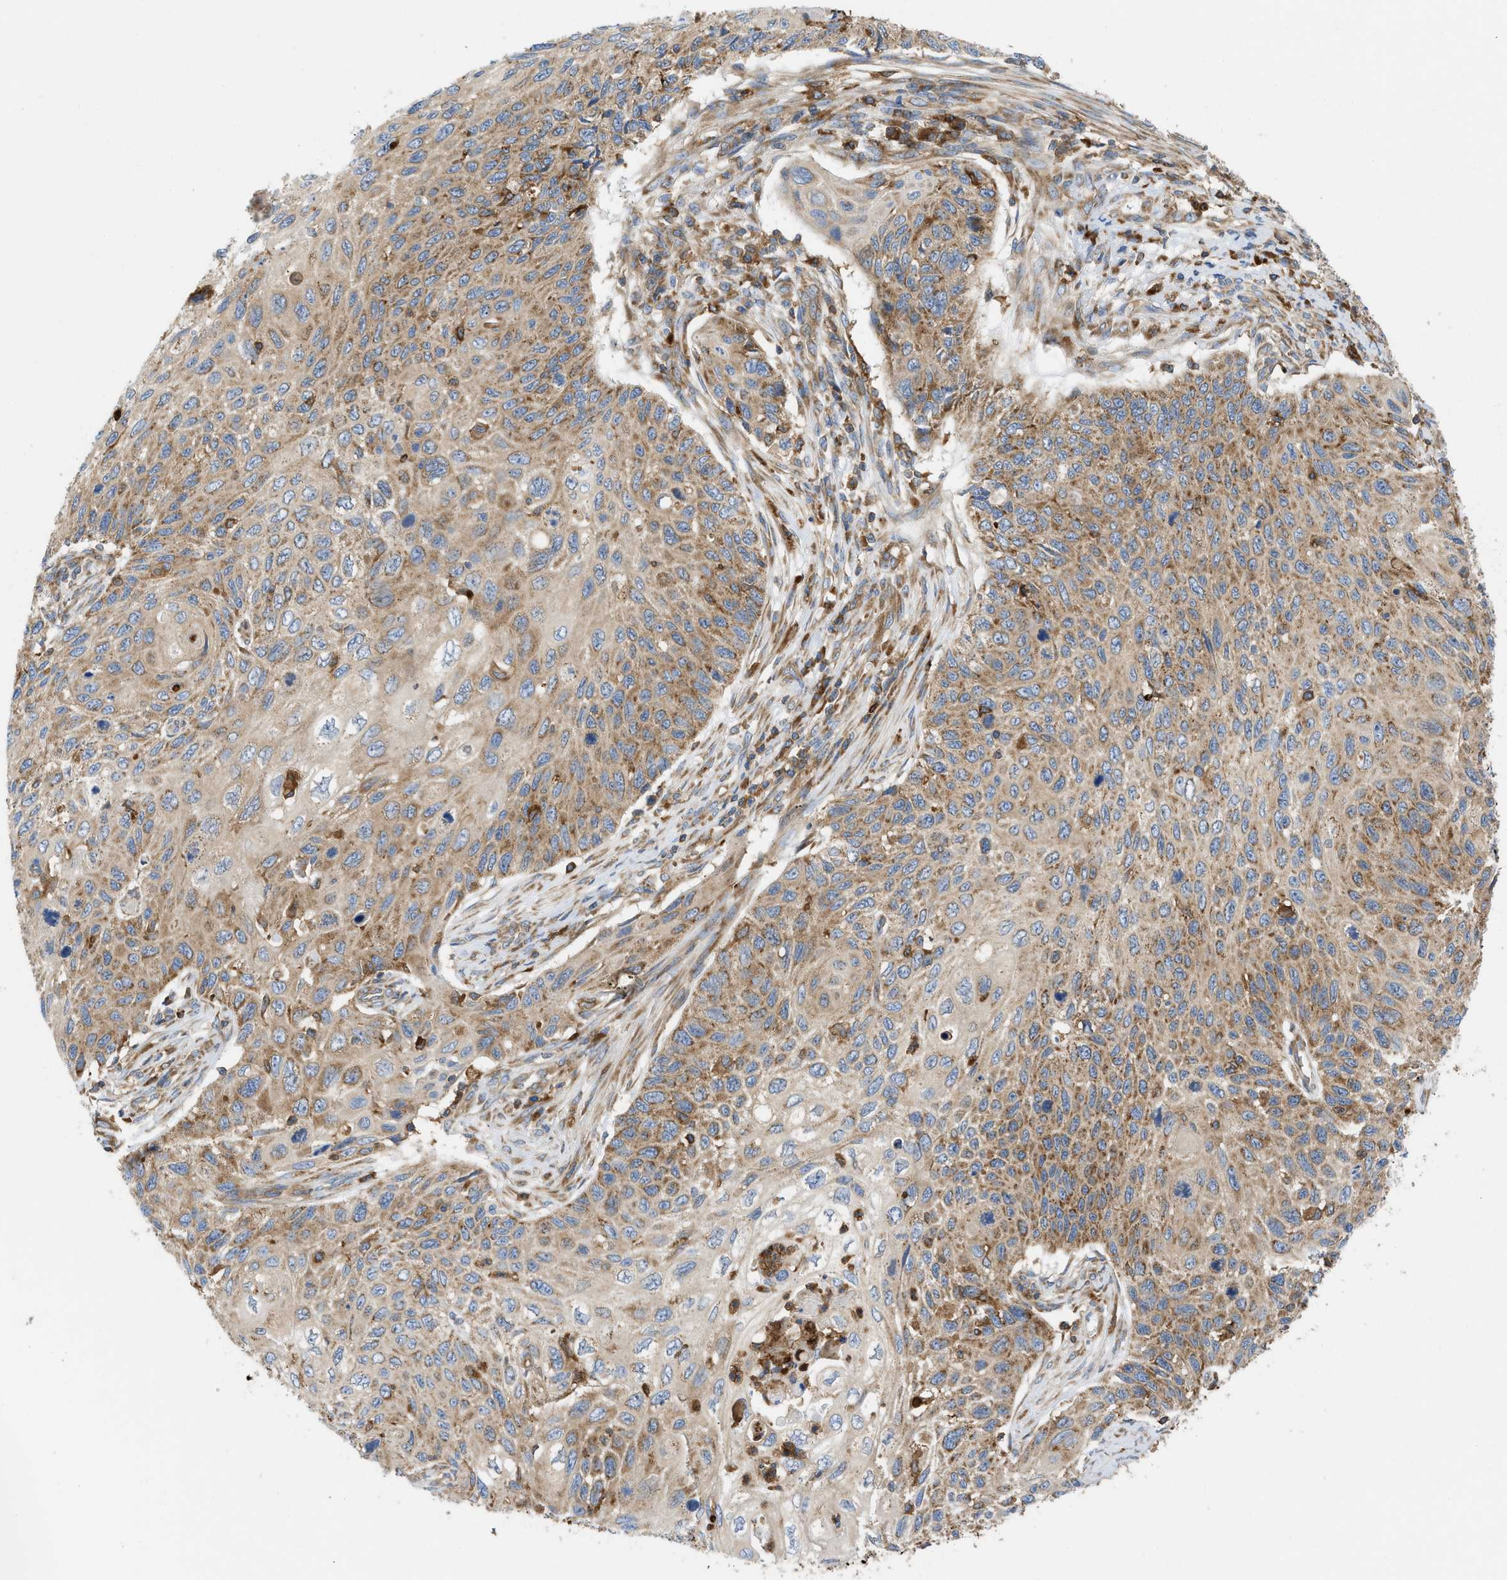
{"staining": {"intensity": "moderate", "quantity": ">75%", "location": "cytoplasmic/membranous"}, "tissue": "cervical cancer", "cell_type": "Tumor cells", "image_type": "cancer", "snomed": [{"axis": "morphology", "description": "Squamous cell carcinoma, NOS"}, {"axis": "topography", "description": "Cervix"}], "caption": "Immunohistochemical staining of human cervical cancer shows medium levels of moderate cytoplasmic/membranous staining in about >75% of tumor cells. The staining is performed using DAB (3,3'-diaminobenzidine) brown chromogen to label protein expression. The nuclei are counter-stained blue using hematoxylin.", "gene": "GPAT4", "patient": {"sex": "female", "age": 70}}